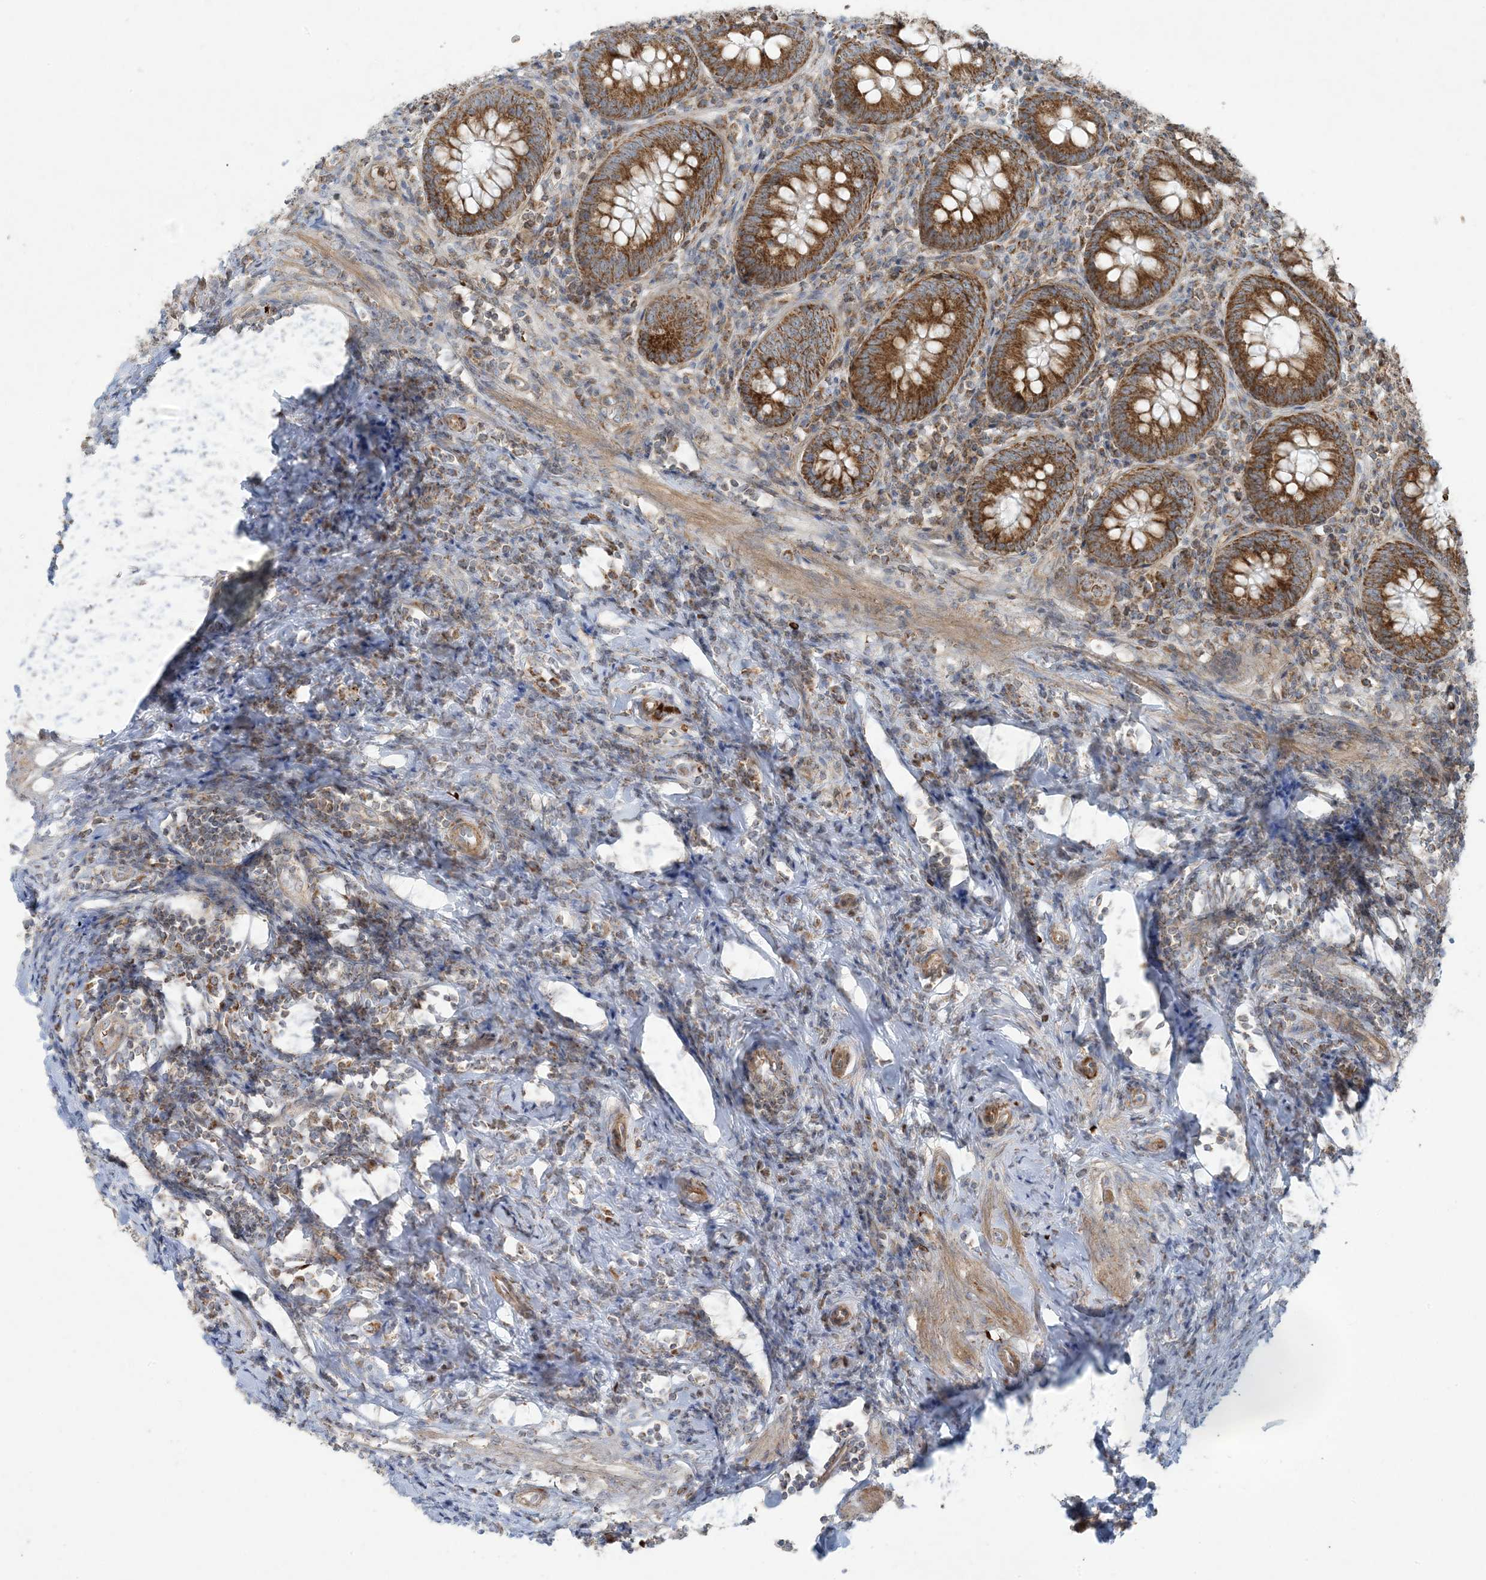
{"staining": {"intensity": "strong", "quantity": ">75%", "location": "cytoplasmic/membranous"}, "tissue": "appendix", "cell_type": "Glandular cells", "image_type": "normal", "snomed": [{"axis": "morphology", "description": "Normal tissue, NOS"}, {"axis": "topography", "description": "Appendix"}], "caption": "Appendix stained with IHC displays strong cytoplasmic/membranous positivity in approximately >75% of glandular cells.", "gene": "PIK3R4", "patient": {"sex": "female", "age": 54}}